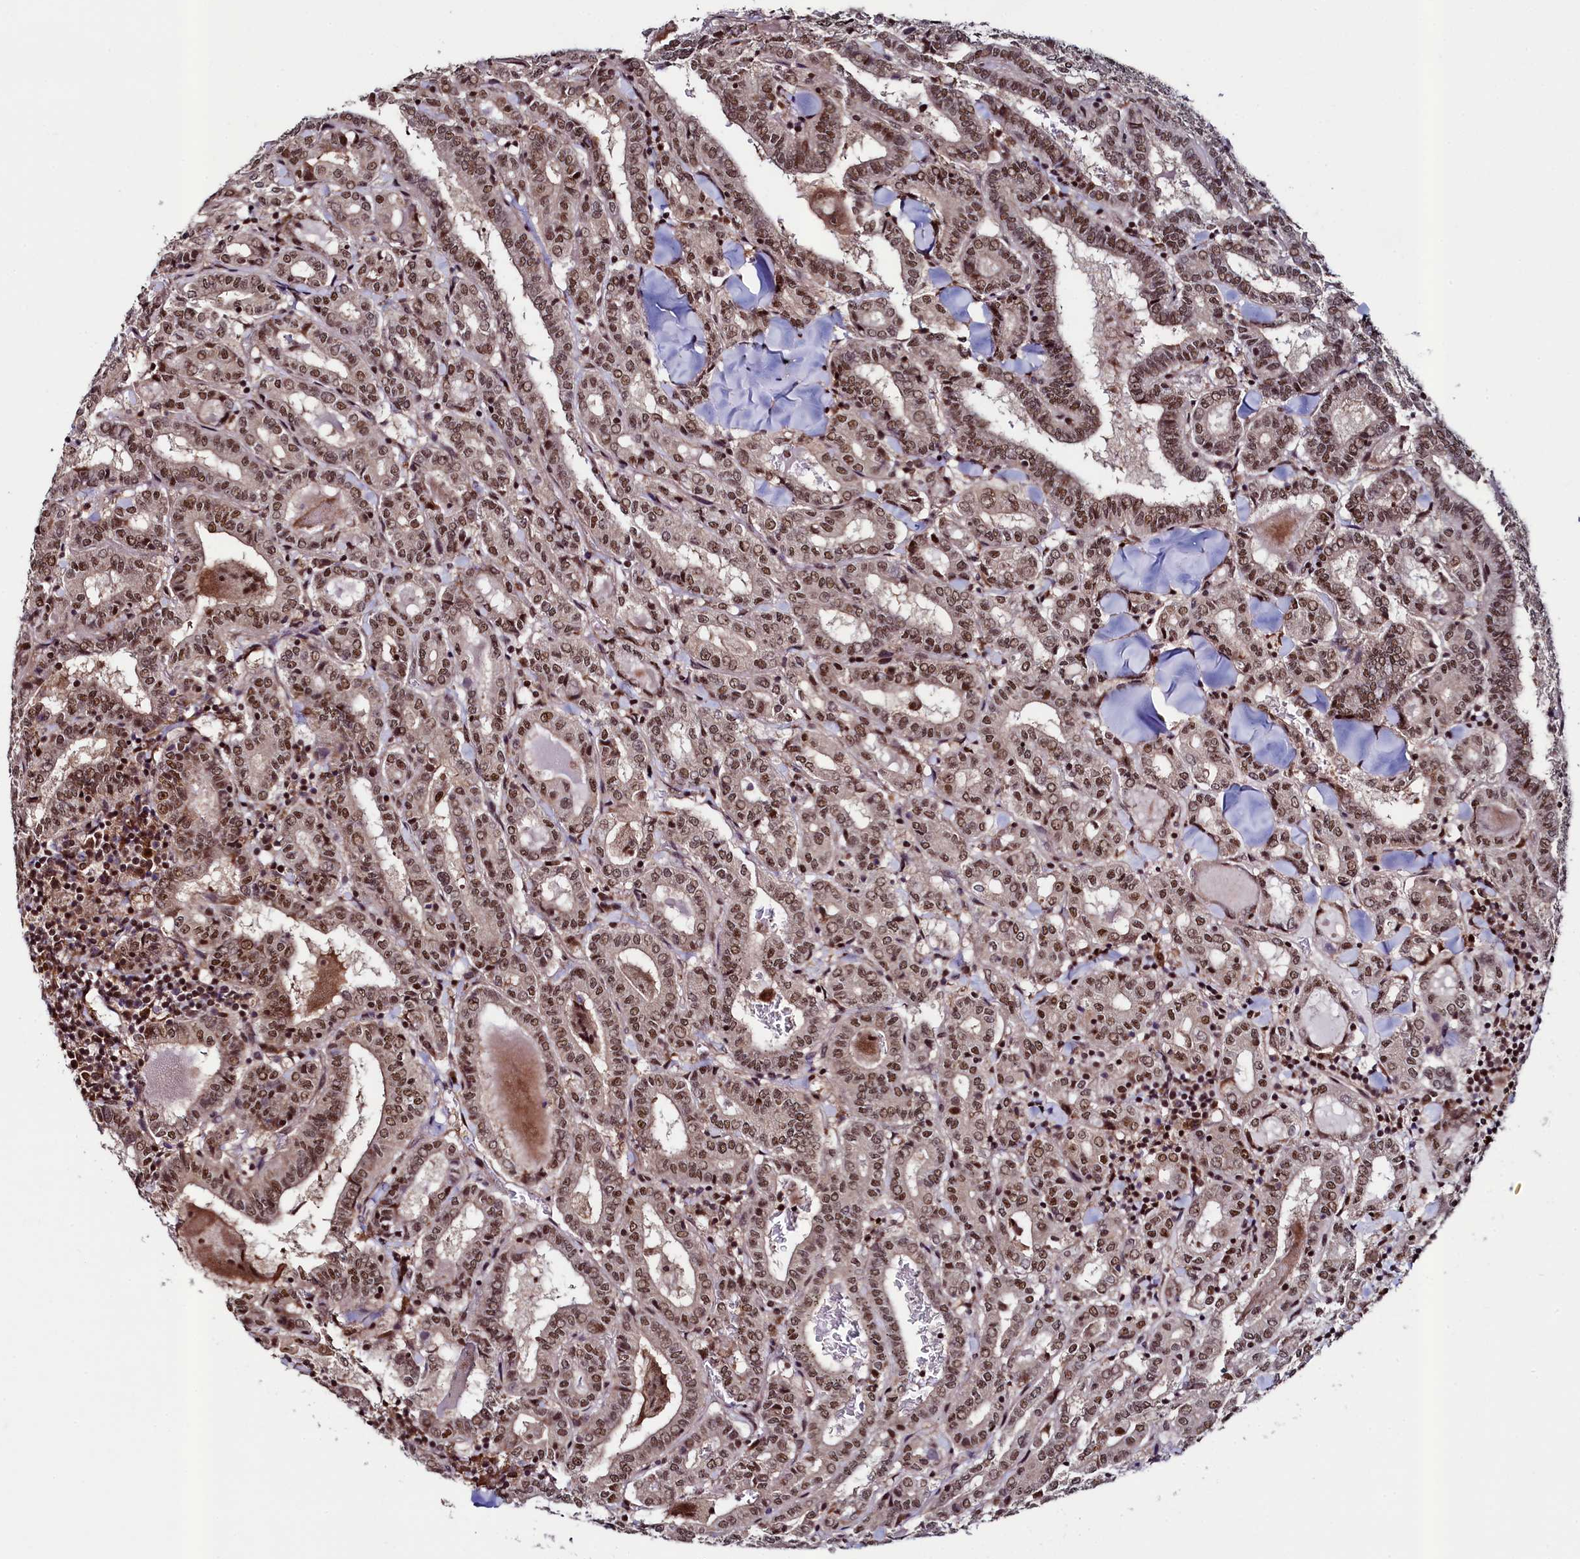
{"staining": {"intensity": "moderate", "quantity": ">75%", "location": "nuclear"}, "tissue": "thyroid cancer", "cell_type": "Tumor cells", "image_type": "cancer", "snomed": [{"axis": "morphology", "description": "Papillary adenocarcinoma, NOS"}, {"axis": "topography", "description": "Thyroid gland"}], "caption": "Immunohistochemistry (IHC) staining of papillary adenocarcinoma (thyroid), which reveals medium levels of moderate nuclear positivity in approximately >75% of tumor cells indicating moderate nuclear protein positivity. The staining was performed using DAB (brown) for protein detection and nuclei were counterstained in hematoxylin (blue).", "gene": "LEO1", "patient": {"sex": "female", "age": 72}}